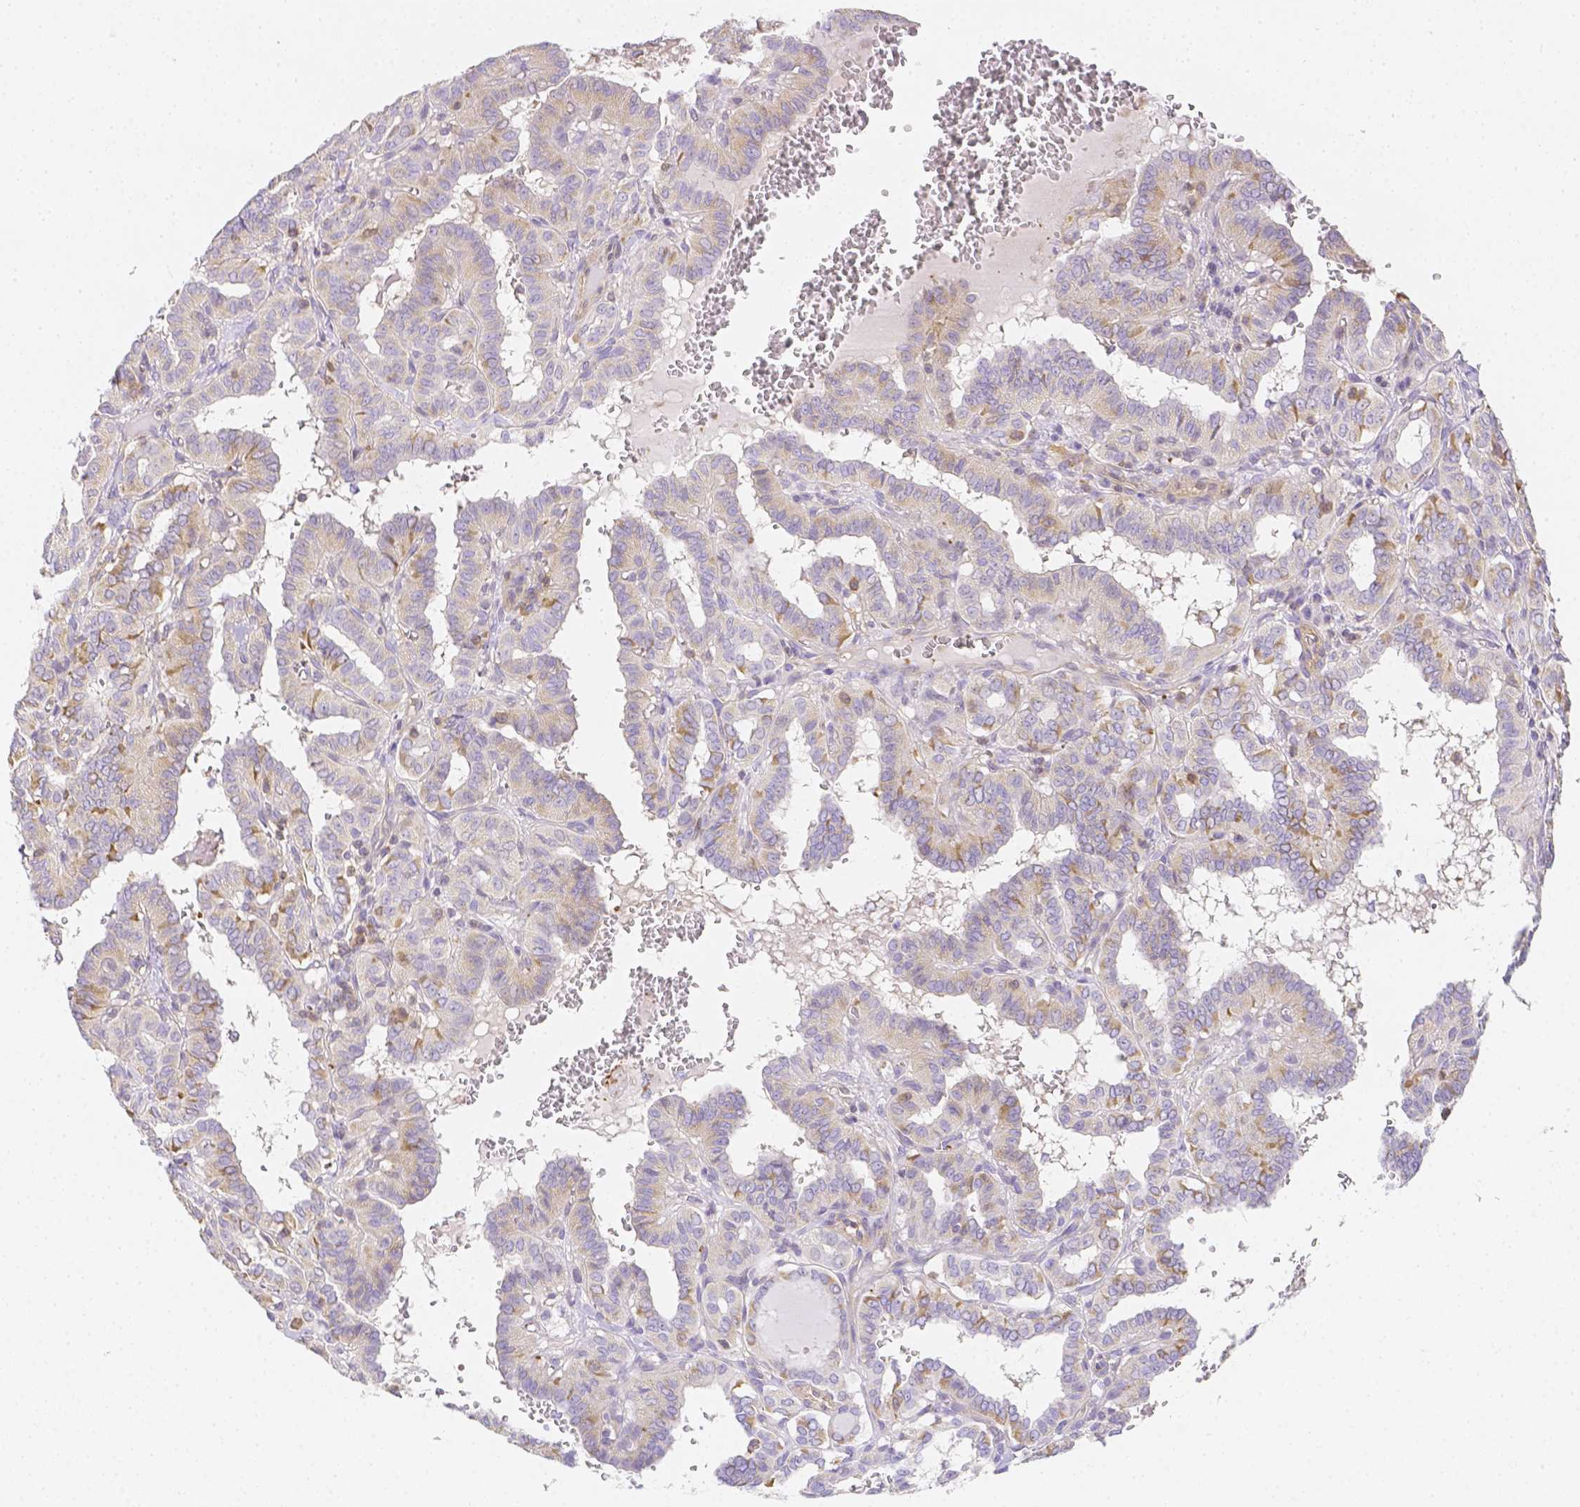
{"staining": {"intensity": "weak", "quantity": "25%-75%", "location": "cytoplasmic/membranous"}, "tissue": "thyroid cancer", "cell_type": "Tumor cells", "image_type": "cancer", "snomed": [{"axis": "morphology", "description": "Papillary adenocarcinoma, NOS"}, {"axis": "topography", "description": "Thyroid gland"}], "caption": "A low amount of weak cytoplasmic/membranous expression is identified in about 25%-75% of tumor cells in thyroid papillary adenocarcinoma tissue. (DAB IHC with brightfield microscopy, high magnification).", "gene": "ASAH2", "patient": {"sex": "female", "age": 21}}